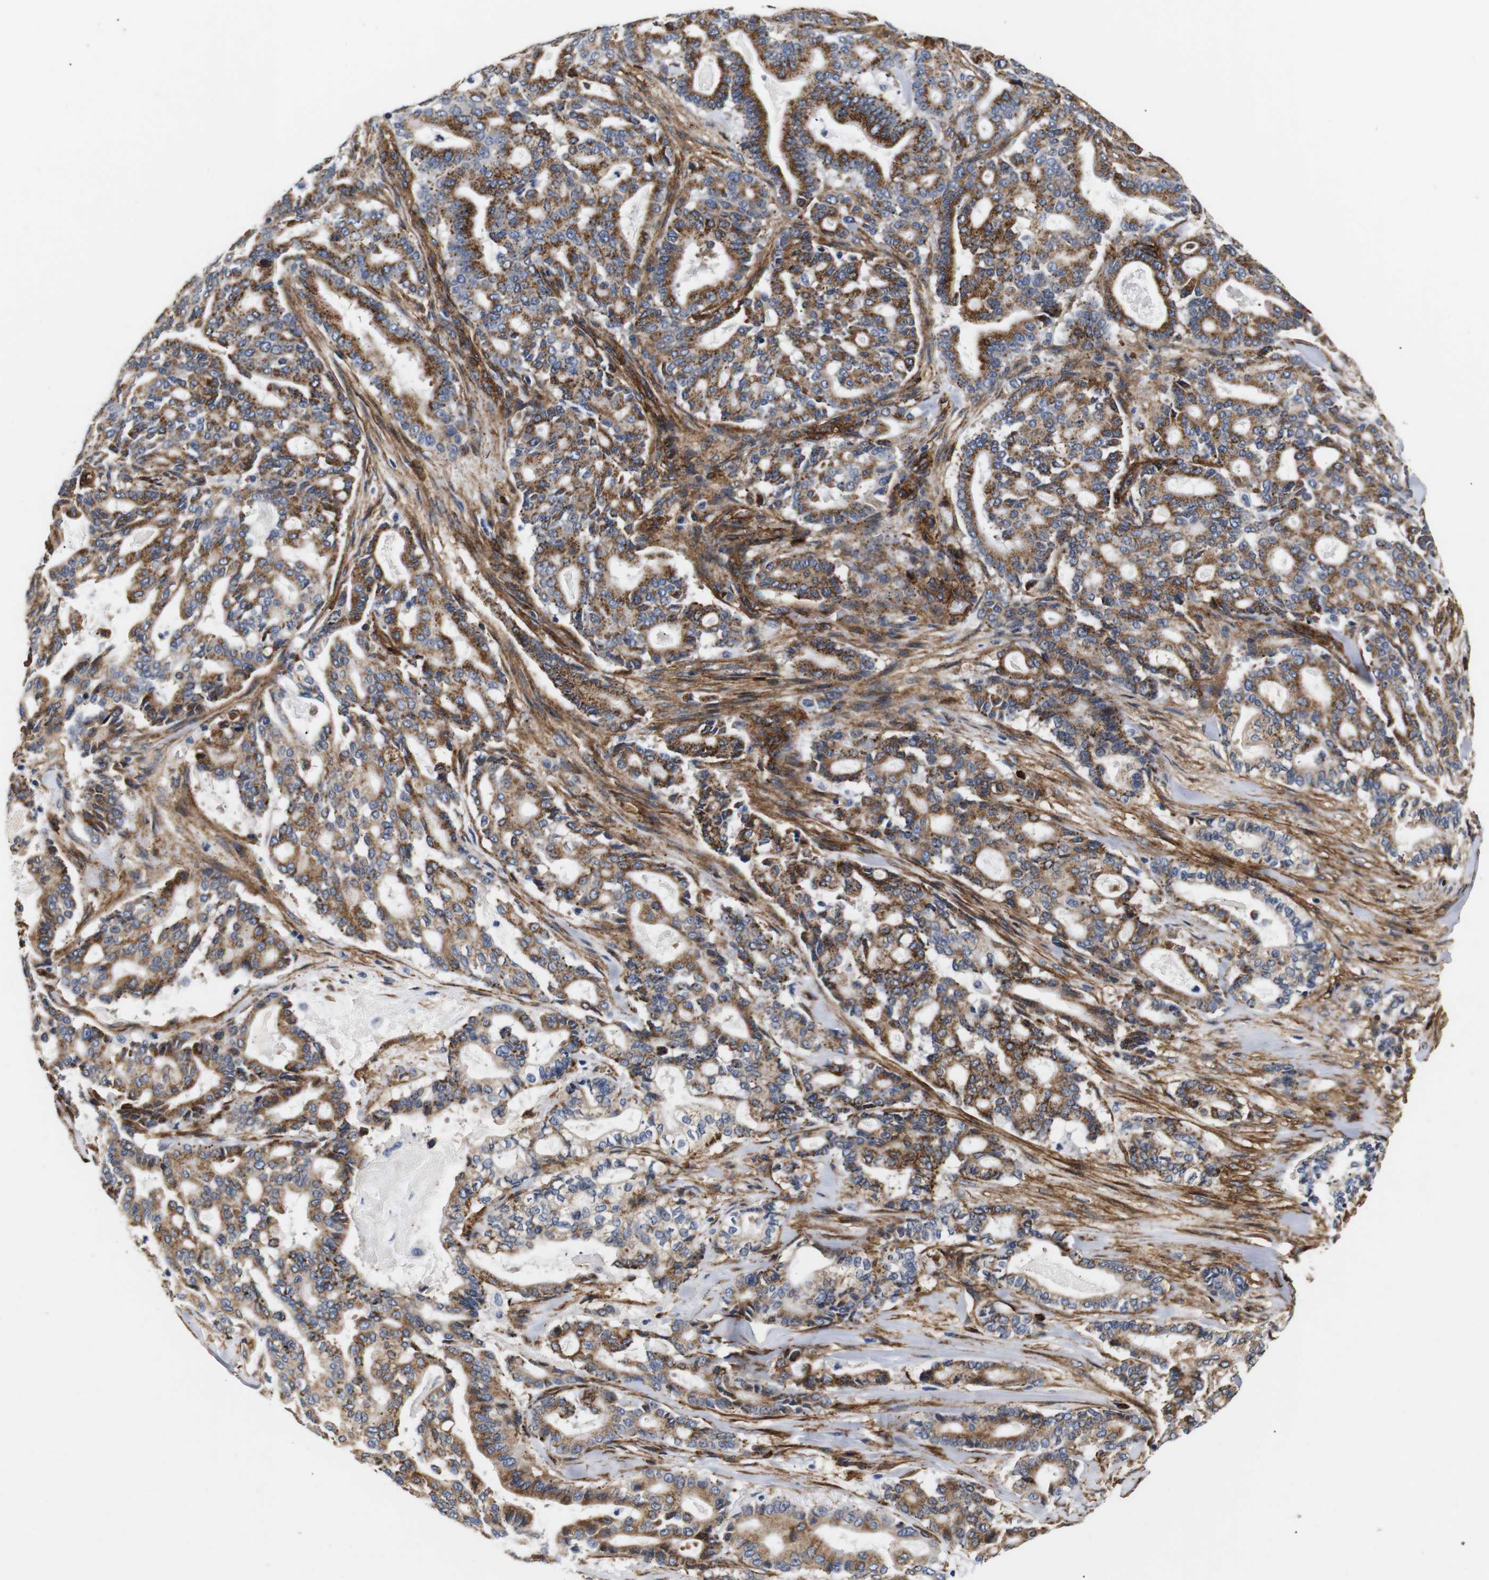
{"staining": {"intensity": "moderate", "quantity": ">75%", "location": "cytoplasmic/membranous"}, "tissue": "pancreatic cancer", "cell_type": "Tumor cells", "image_type": "cancer", "snomed": [{"axis": "morphology", "description": "Adenocarcinoma, NOS"}, {"axis": "topography", "description": "Pancreas"}], "caption": "Moderate cytoplasmic/membranous protein positivity is identified in about >75% of tumor cells in pancreatic adenocarcinoma. (DAB IHC with brightfield microscopy, high magnification).", "gene": "CAV2", "patient": {"sex": "male", "age": 63}}